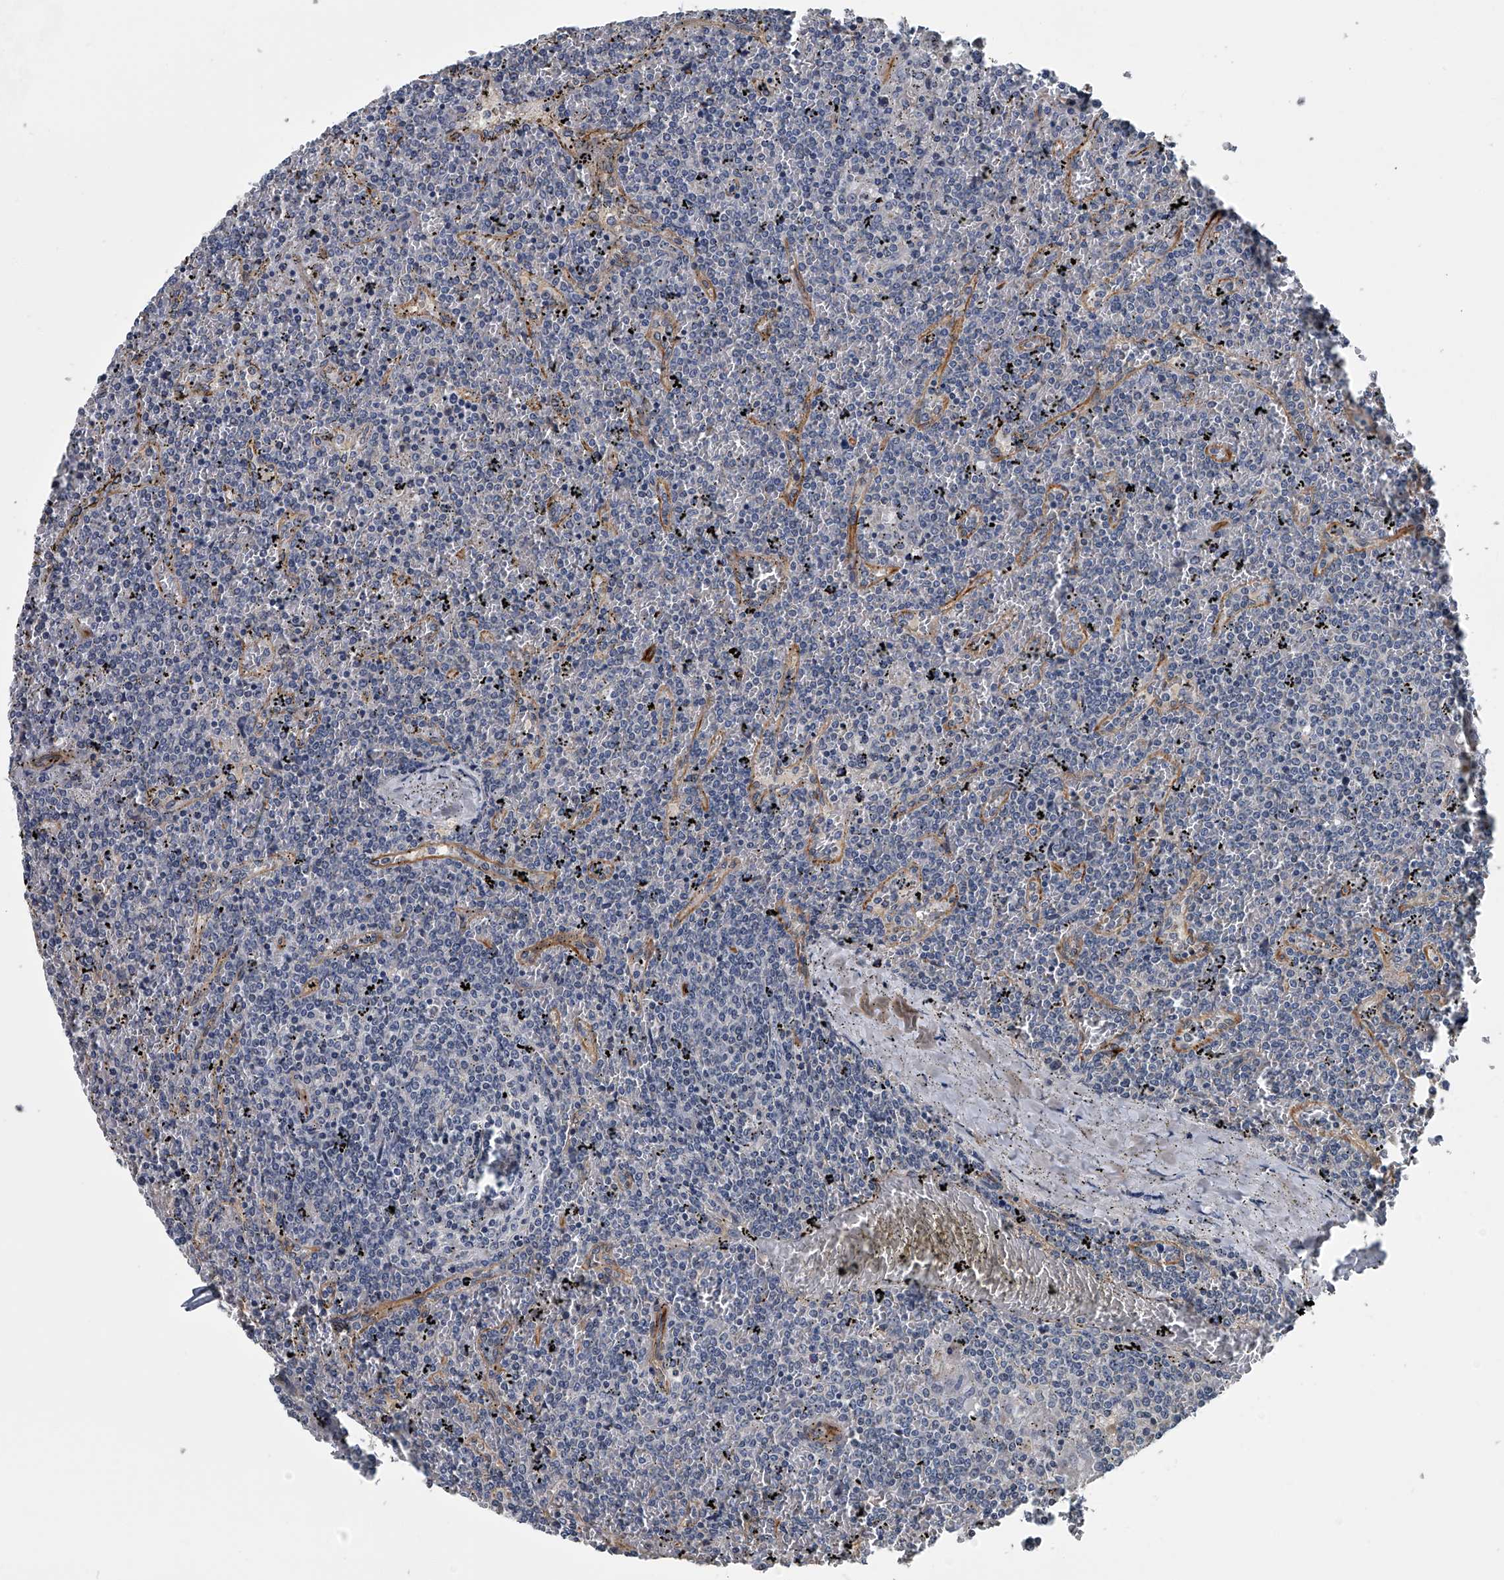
{"staining": {"intensity": "negative", "quantity": "none", "location": "none"}, "tissue": "lymphoma", "cell_type": "Tumor cells", "image_type": "cancer", "snomed": [{"axis": "morphology", "description": "Malignant lymphoma, non-Hodgkin's type, Low grade"}, {"axis": "topography", "description": "Spleen"}], "caption": "Tumor cells are negative for brown protein staining in low-grade malignant lymphoma, non-Hodgkin's type. (DAB immunohistochemistry (IHC) visualized using brightfield microscopy, high magnification).", "gene": "LDLRAD2", "patient": {"sex": "female", "age": 19}}